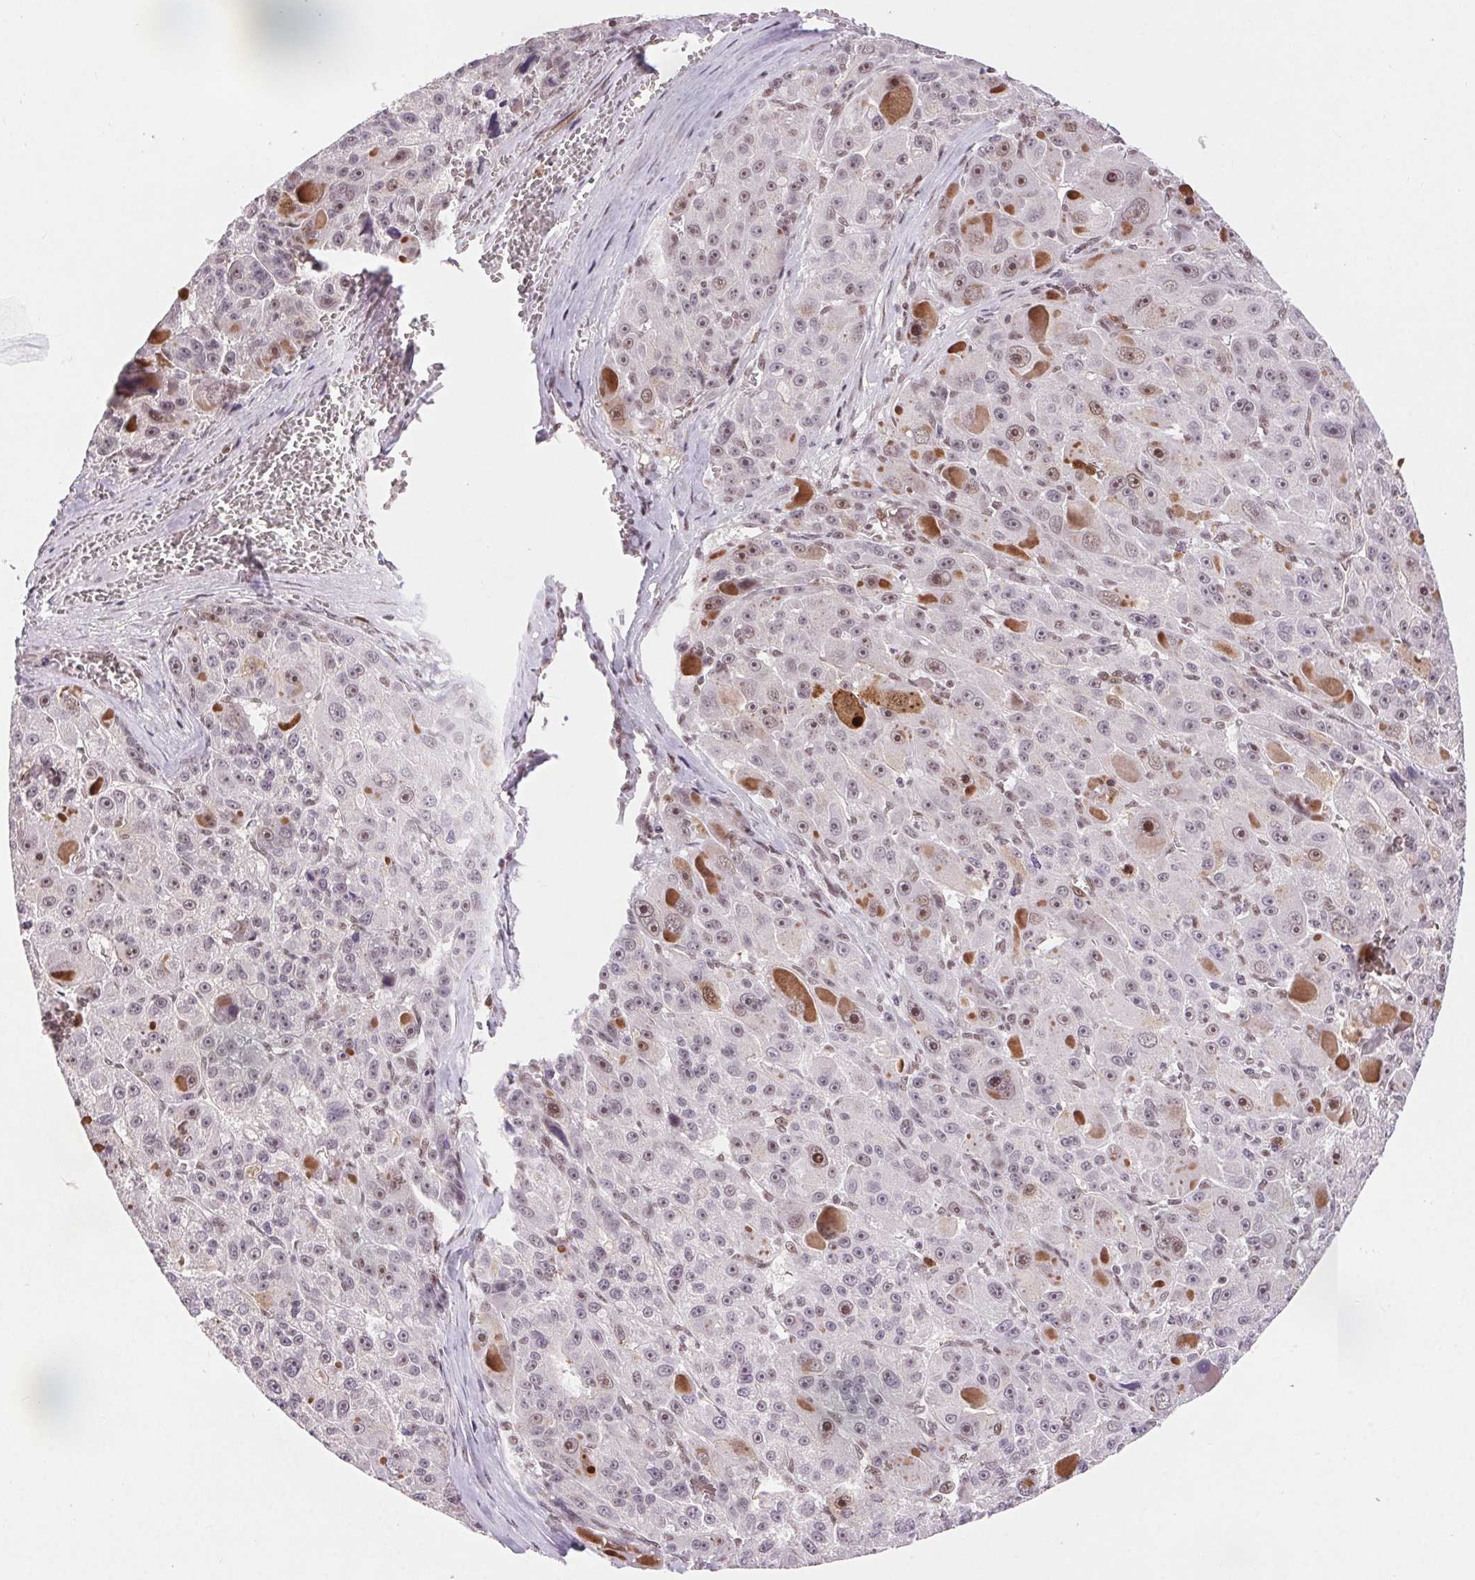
{"staining": {"intensity": "moderate", "quantity": "<25%", "location": "cytoplasmic/membranous"}, "tissue": "liver cancer", "cell_type": "Tumor cells", "image_type": "cancer", "snomed": [{"axis": "morphology", "description": "Carcinoma, Hepatocellular, NOS"}, {"axis": "topography", "description": "Liver"}], "caption": "A low amount of moderate cytoplasmic/membranous positivity is present in about <25% of tumor cells in liver hepatocellular carcinoma tissue.", "gene": "CD2BP2", "patient": {"sex": "male", "age": 76}}